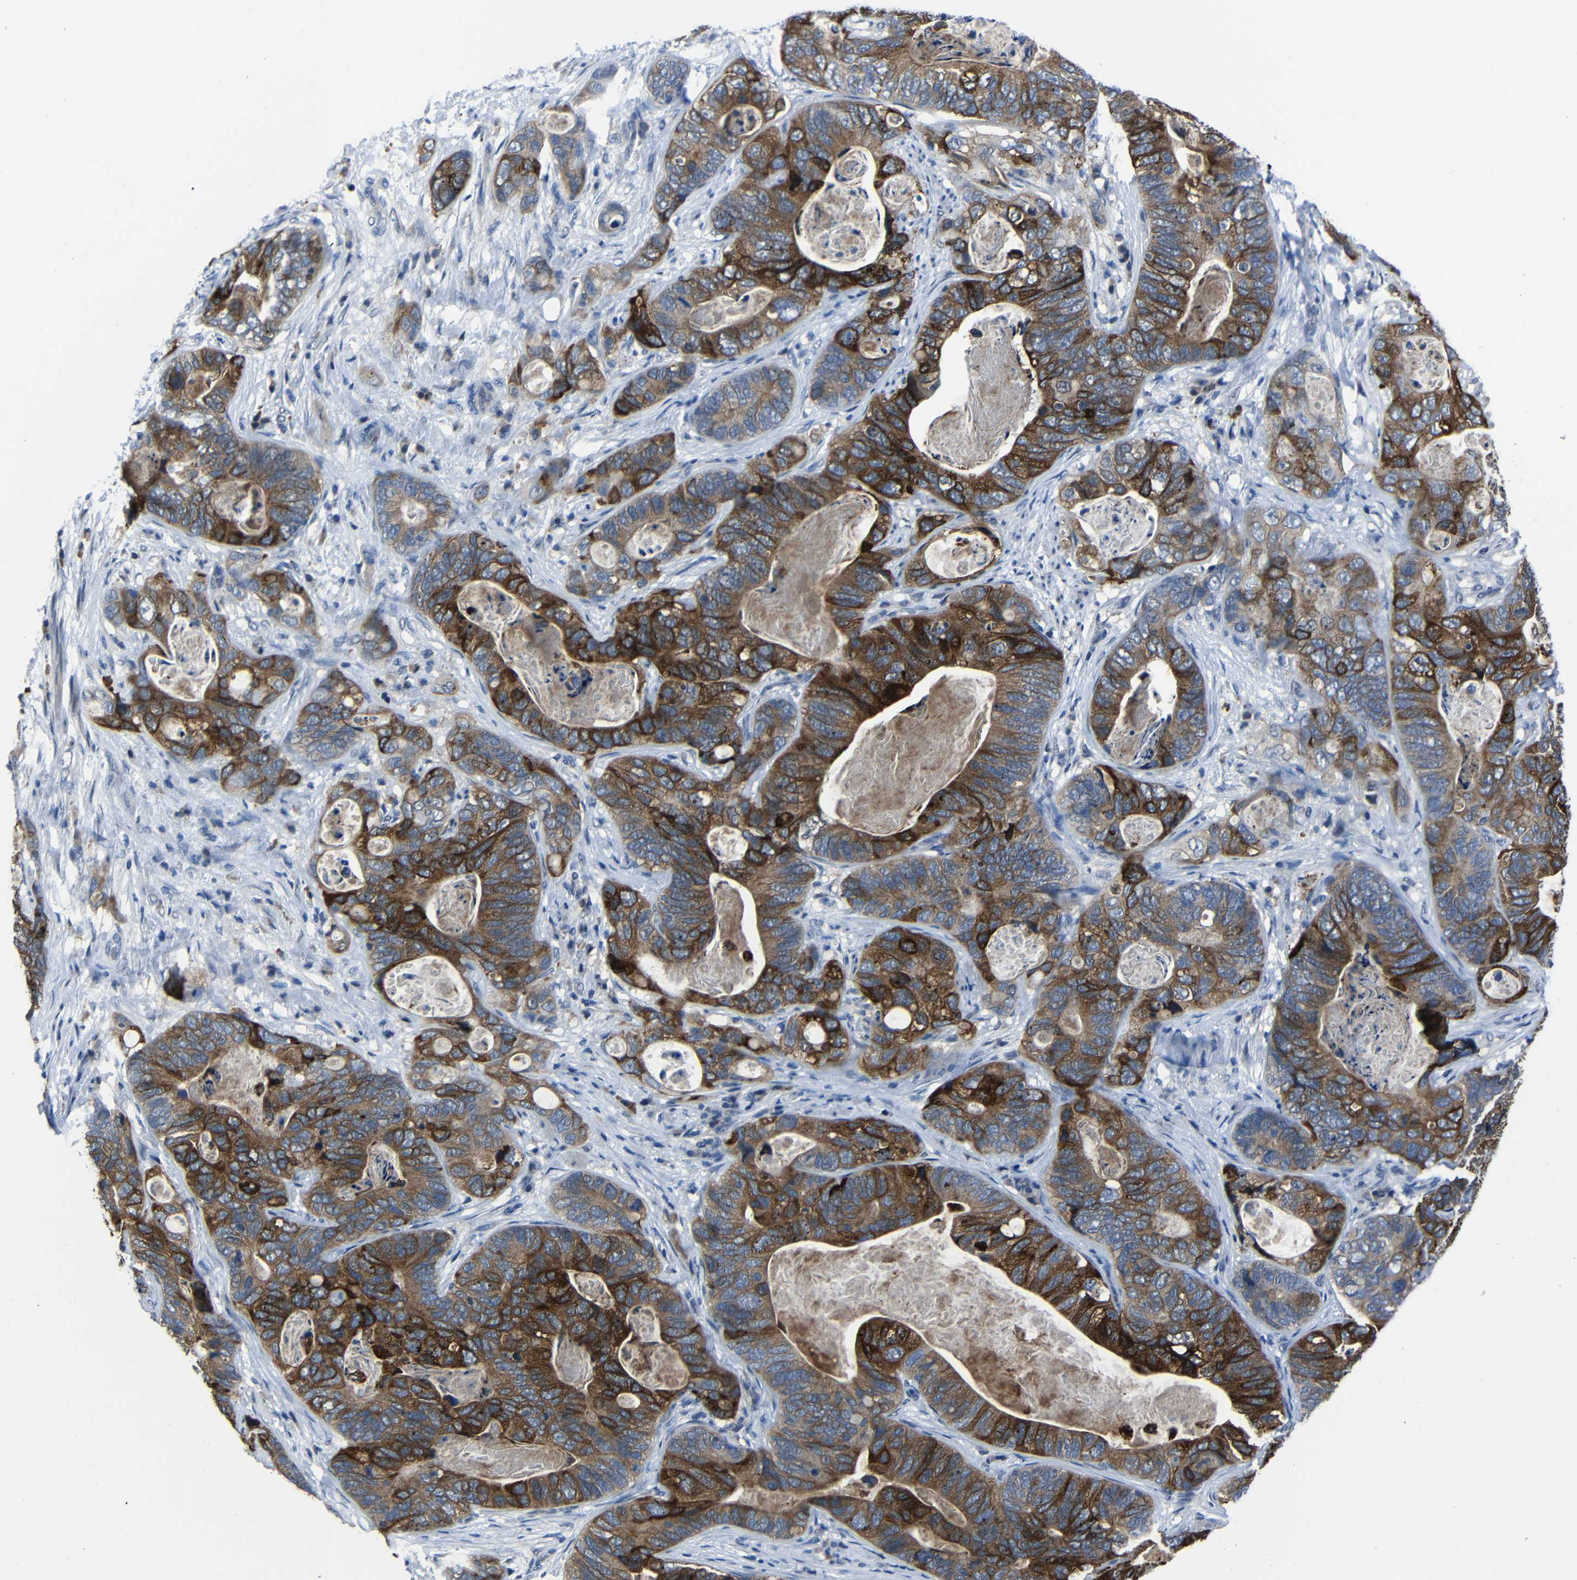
{"staining": {"intensity": "strong", "quantity": "25%-75%", "location": "cytoplasmic/membranous"}, "tissue": "stomach cancer", "cell_type": "Tumor cells", "image_type": "cancer", "snomed": [{"axis": "morphology", "description": "Adenocarcinoma, NOS"}, {"axis": "topography", "description": "Stomach"}], "caption": "Tumor cells show high levels of strong cytoplasmic/membranous staining in about 25%-75% of cells in stomach adenocarcinoma.", "gene": "SEMA4B", "patient": {"sex": "female", "age": 89}}